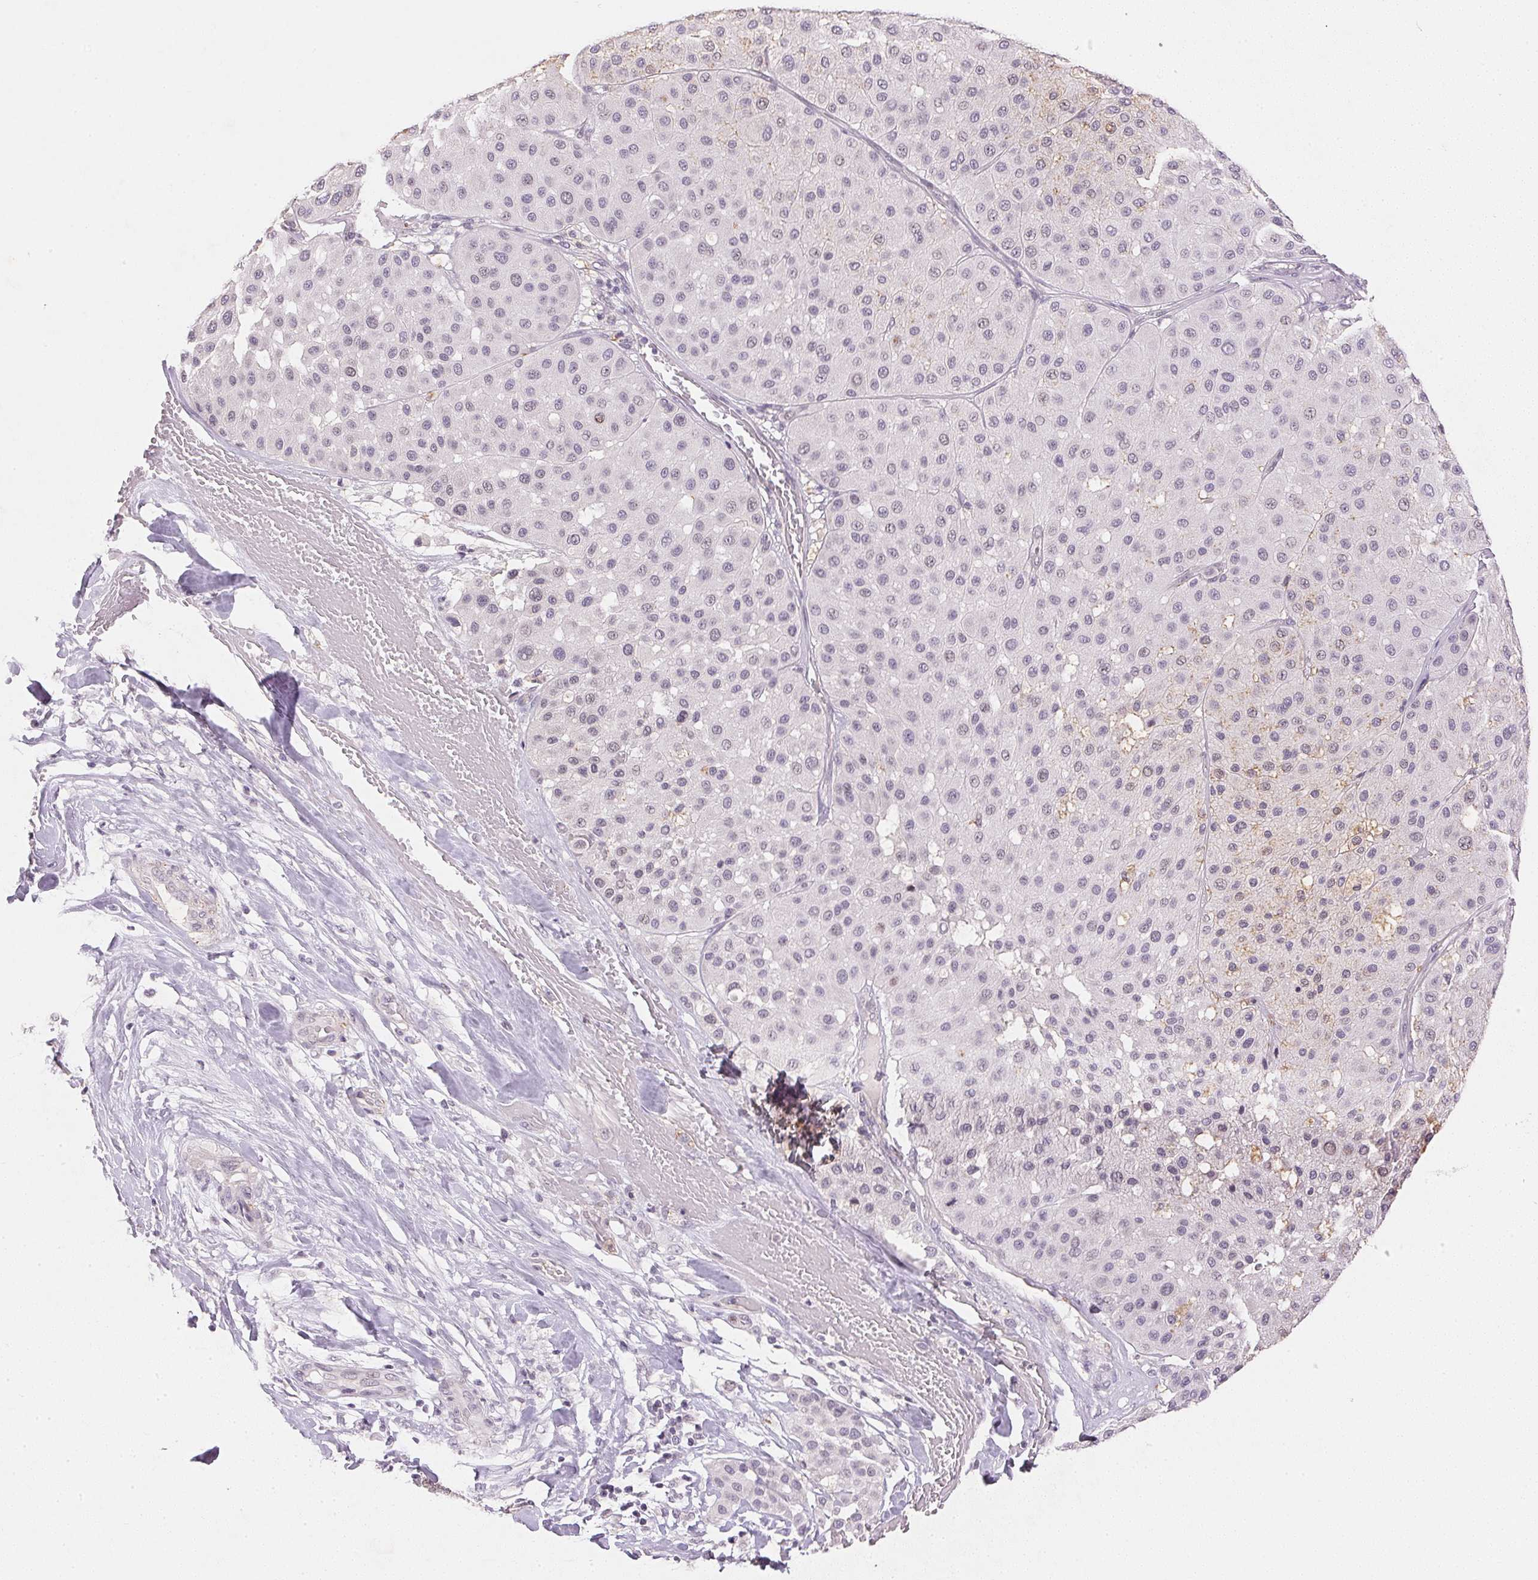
{"staining": {"intensity": "negative", "quantity": "none", "location": "none"}, "tissue": "melanoma", "cell_type": "Tumor cells", "image_type": "cancer", "snomed": [{"axis": "morphology", "description": "Malignant melanoma, Metastatic site"}, {"axis": "topography", "description": "Smooth muscle"}], "caption": "Micrograph shows no protein positivity in tumor cells of malignant melanoma (metastatic site) tissue.", "gene": "SMTN", "patient": {"sex": "male", "age": 41}}